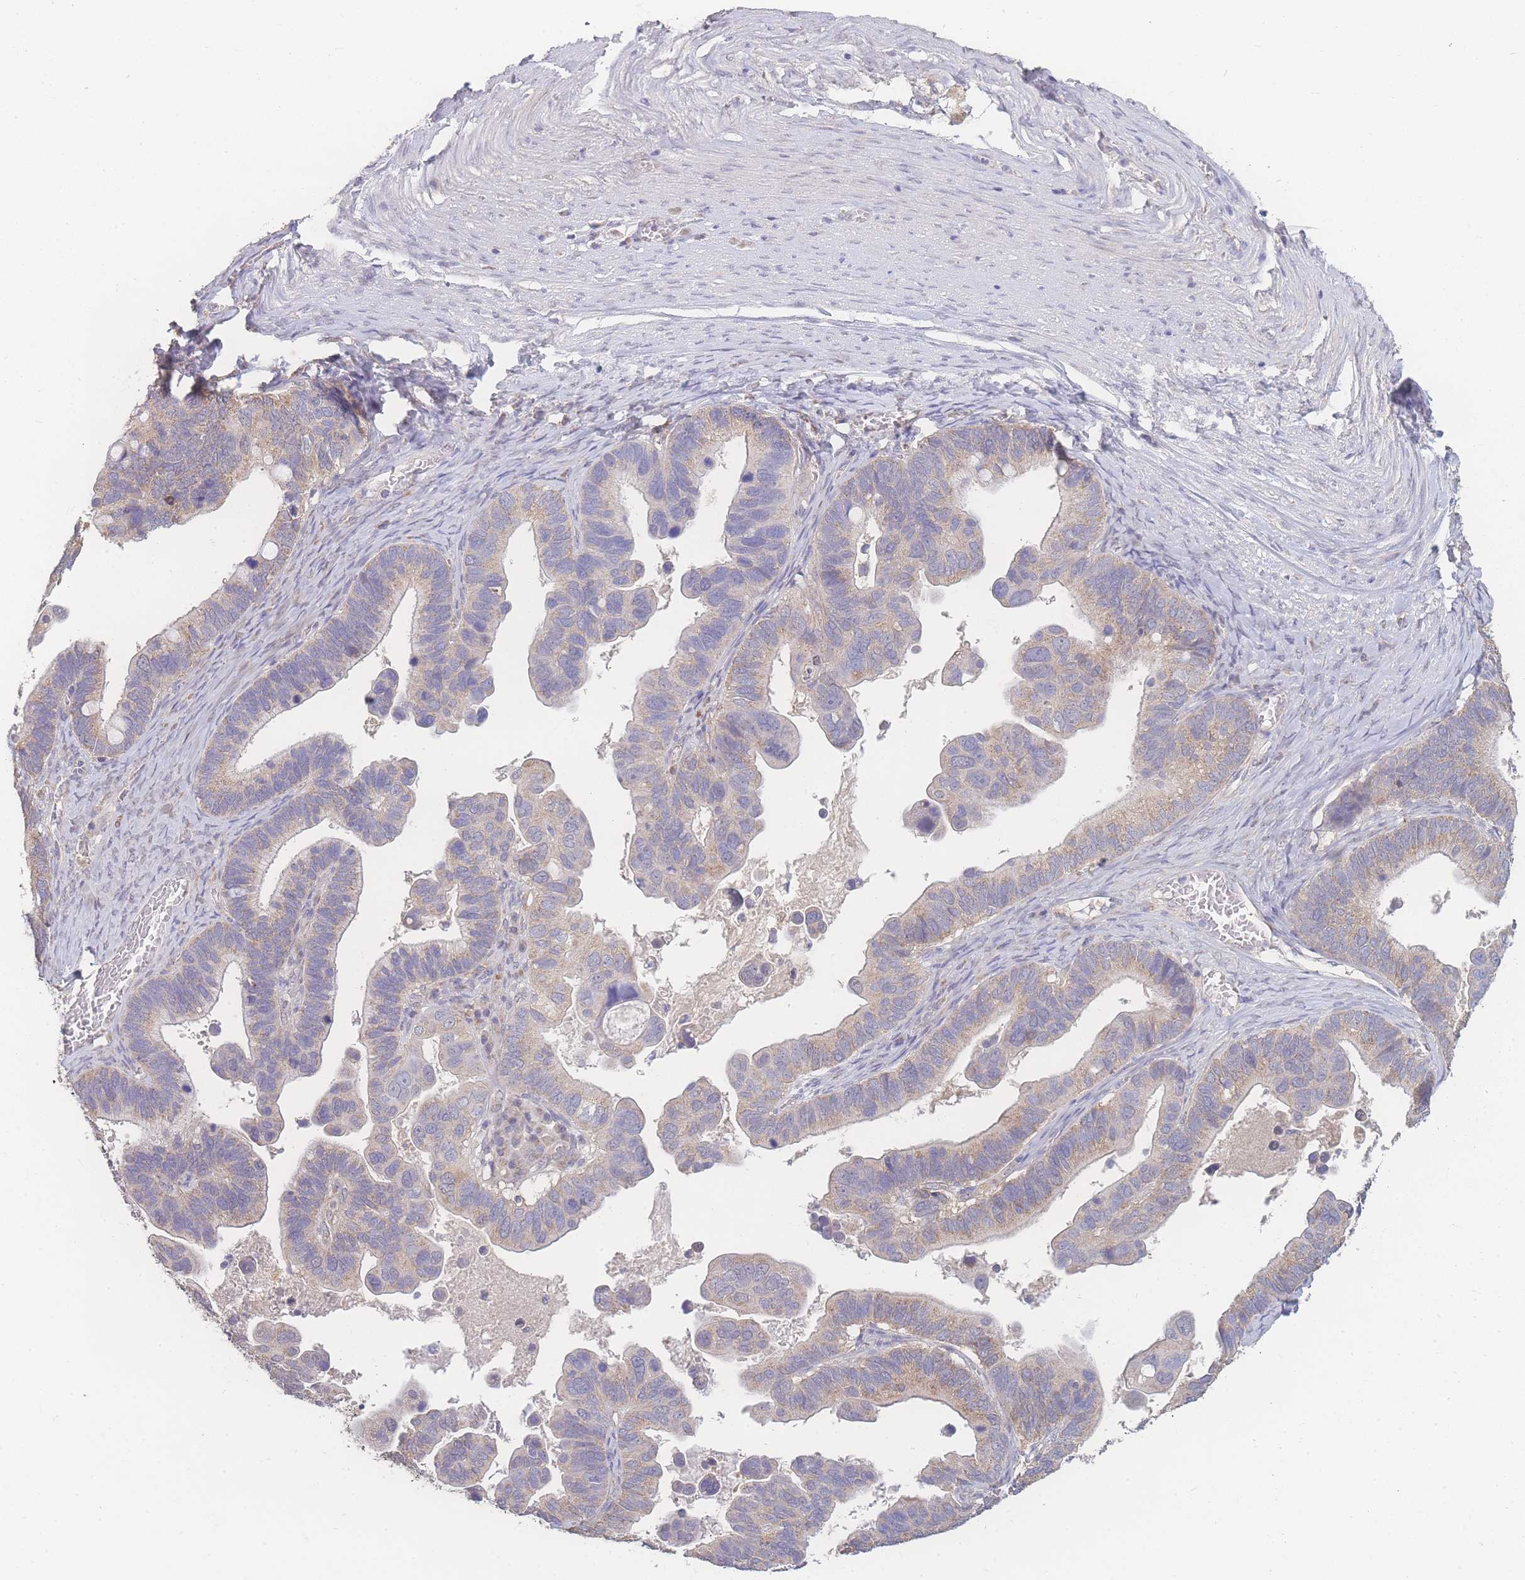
{"staining": {"intensity": "weak", "quantity": "25%-75%", "location": "cytoplasmic/membranous"}, "tissue": "ovarian cancer", "cell_type": "Tumor cells", "image_type": "cancer", "snomed": [{"axis": "morphology", "description": "Cystadenocarcinoma, serous, NOS"}, {"axis": "topography", "description": "Ovary"}], "caption": "This photomicrograph reveals ovarian serous cystadenocarcinoma stained with immunohistochemistry (IHC) to label a protein in brown. The cytoplasmic/membranous of tumor cells show weak positivity for the protein. Nuclei are counter-stained blue.", "gene": "GIPR", "patient": {"sex": "female", "age": 56}}